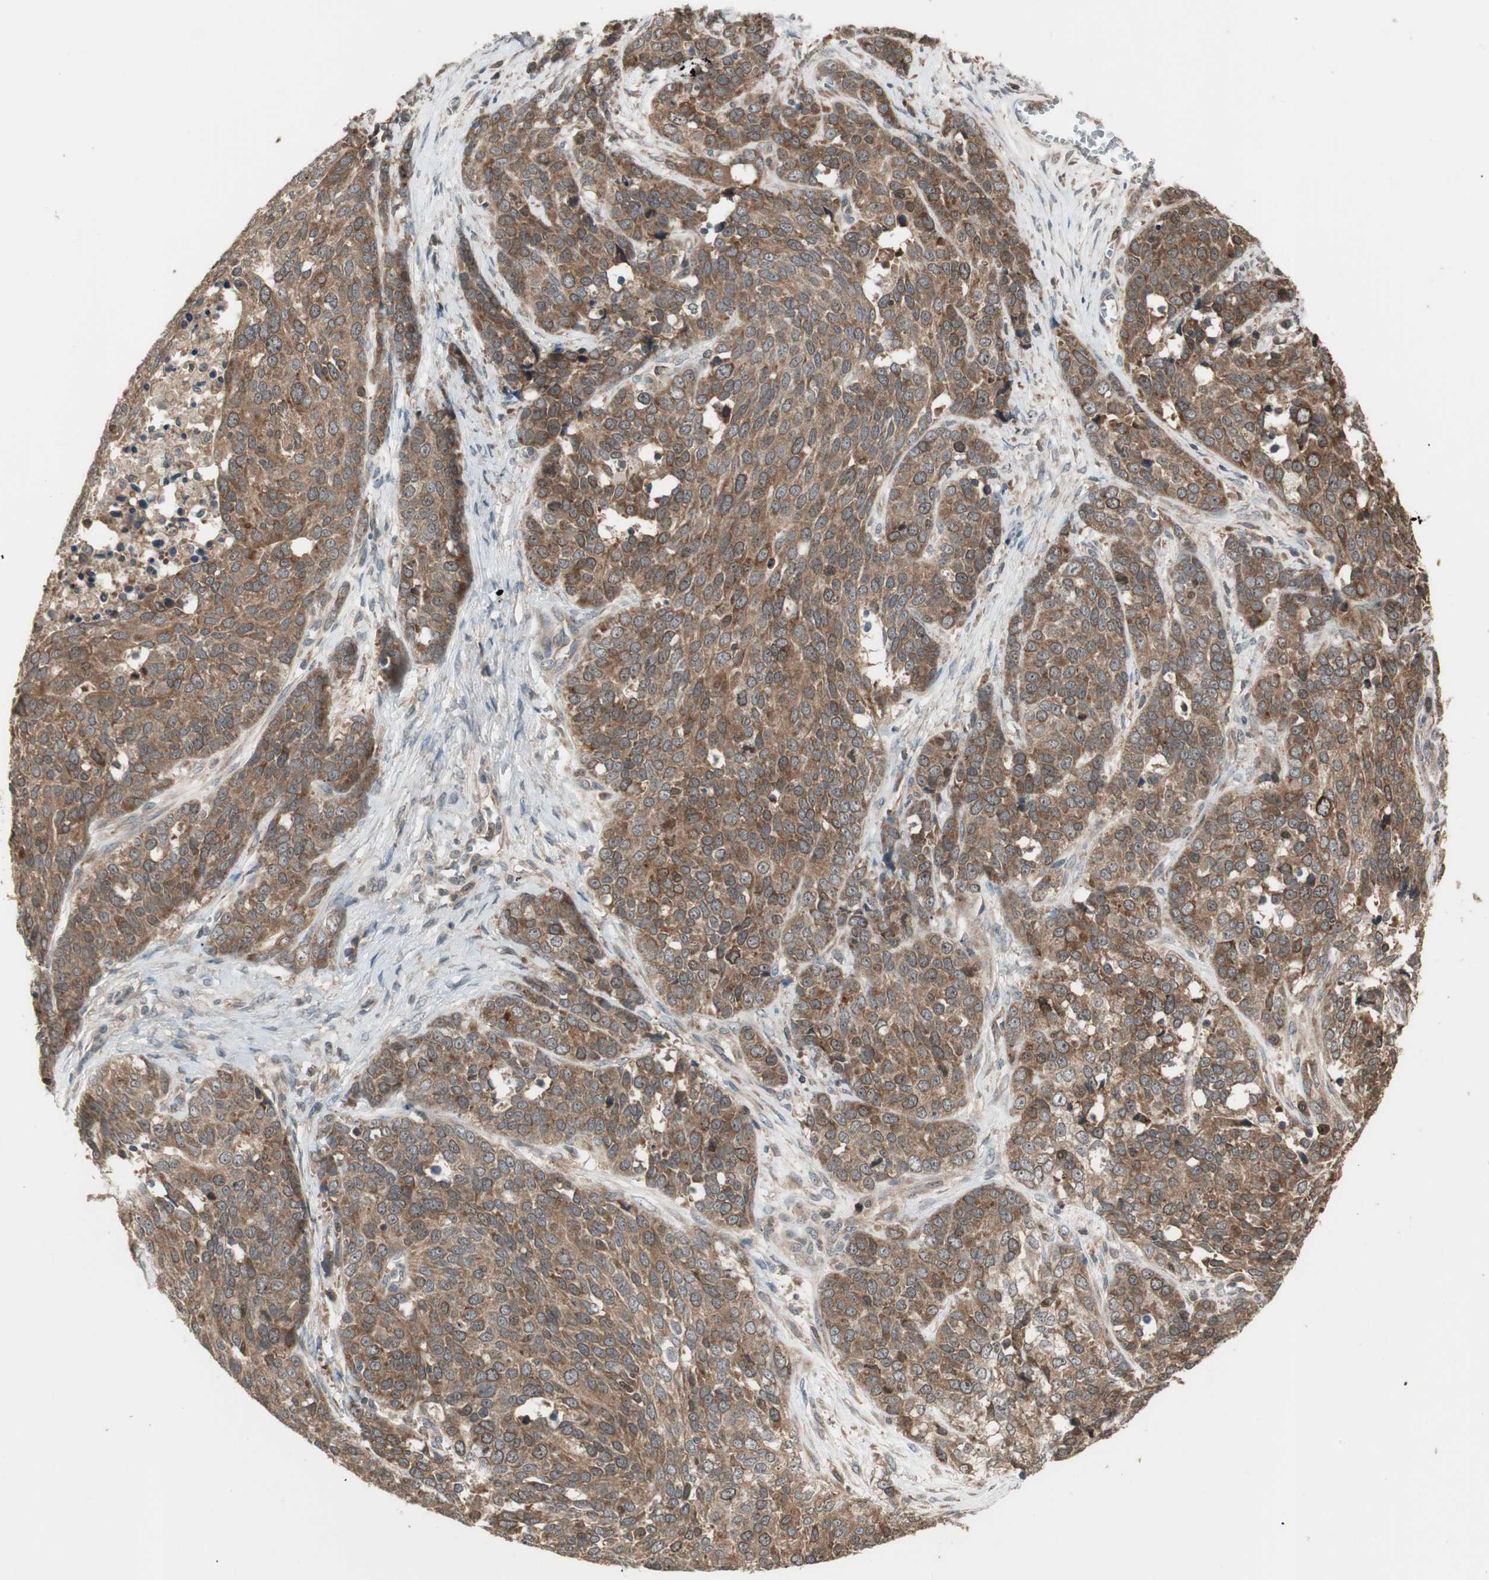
{"staining": {"intensity": "moderate", "quantity": ">75%", "location": "cytoplasmic/membranous"}, "tissue": "ovarian cancer", "cell_type": "Tumor cells", "image_type": "cancer", "snomed": [{"axis": "morphology", "description": "Cystadenocarcinoma, serous, NOS"}, {"axis": "topography", "description": "Ovary"}], "caption": "Human ovarian serous cystadenocarcinoma stained with a brown dye demonstrates moderate cytoplasmic/membranous positive staining in approximately >75% of tumor cells.", "gene": "ATP6AP2", "patient": {"sex": "female", "age": 44}}